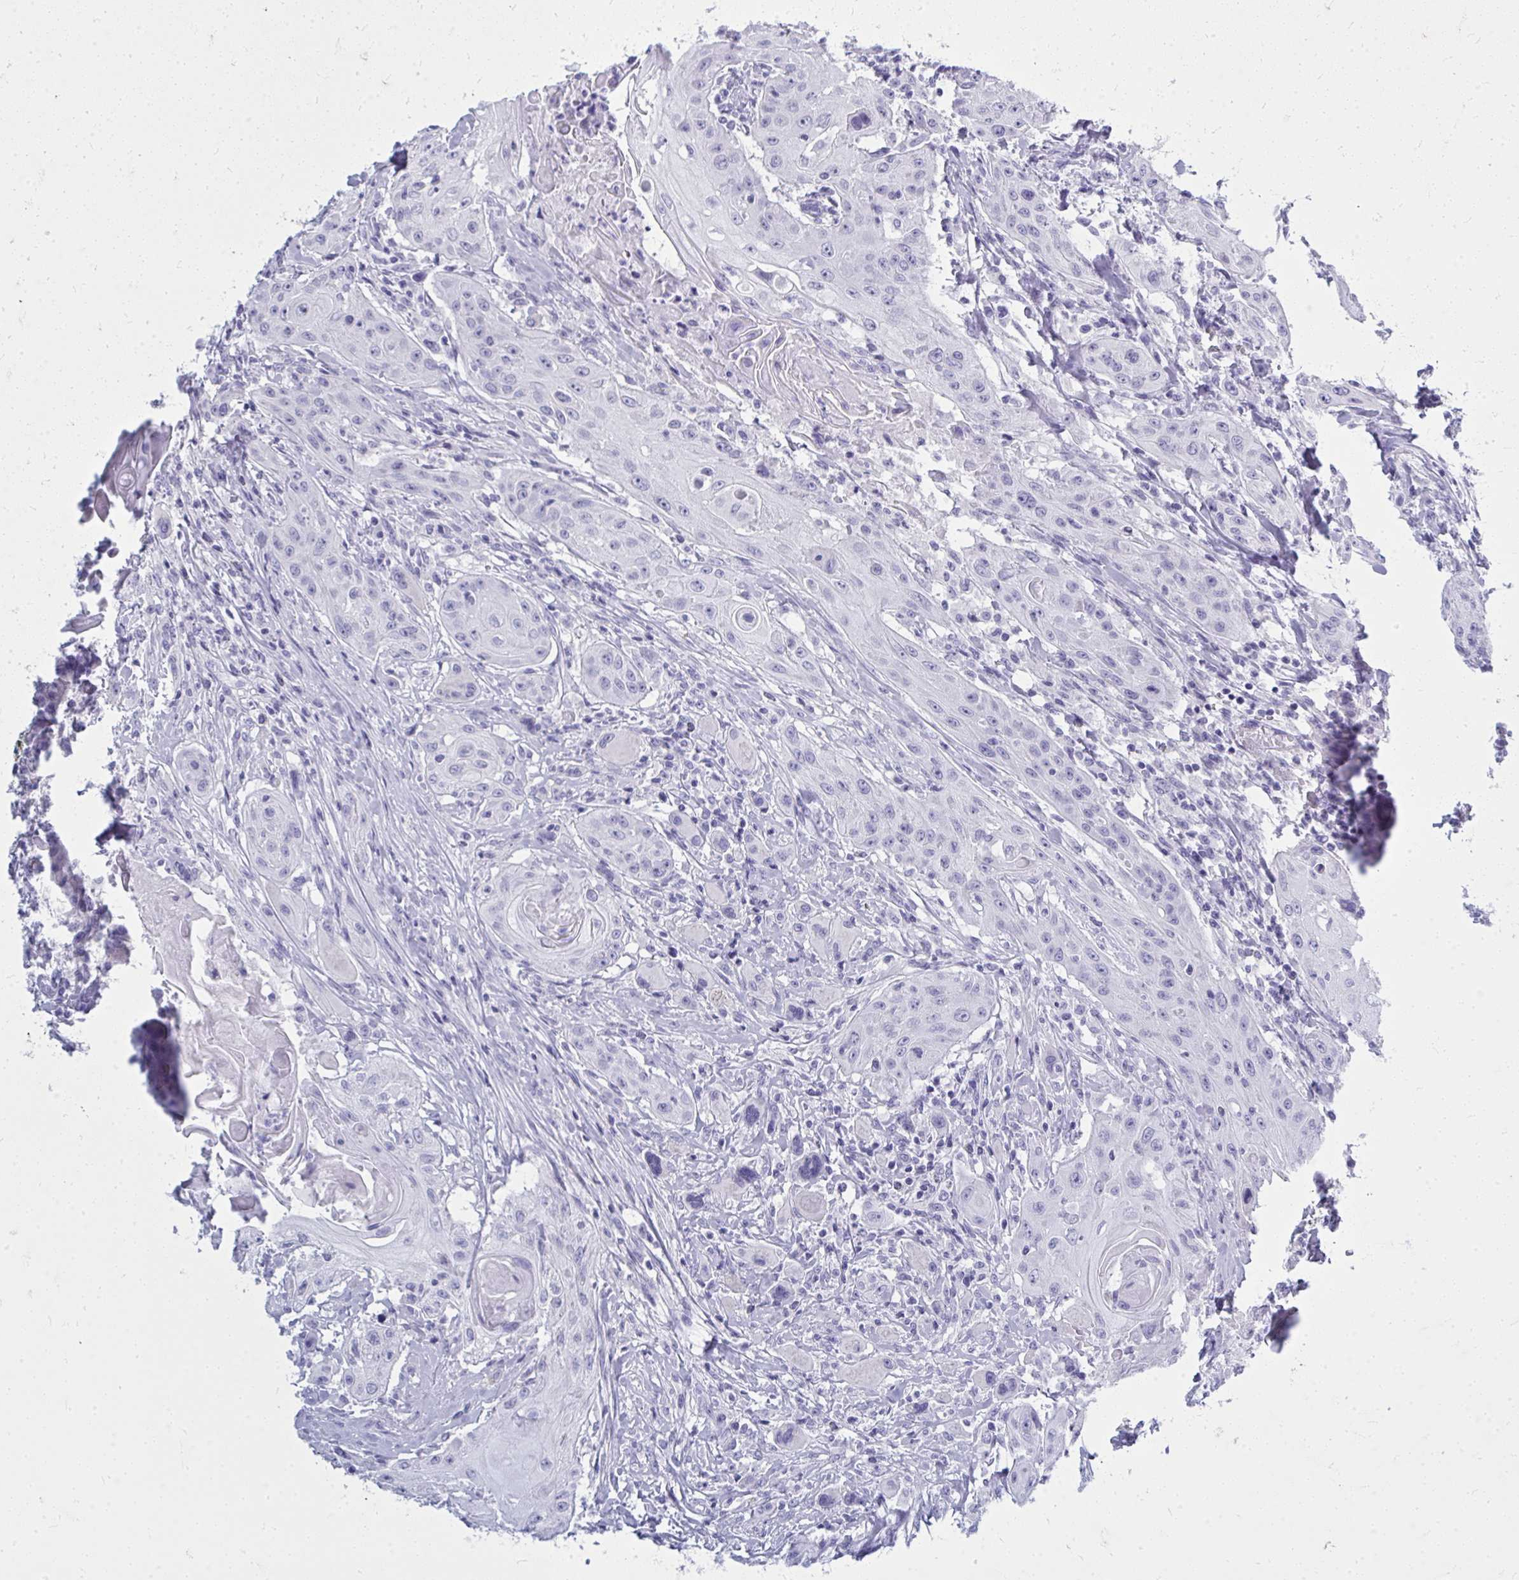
{"staining": {"intensity": "negative", "quantity": "none", "location": "none"}, "tissue": "head and neck cancer", "cell_type": "Tumor cells", "image_type": "cancer", "snomed": [{"axis": "morphology", "description": "Squamous cell carcinoma, NOS"}, {"axis": "topography", "description": "Oral tissue"}, {"axis": "topography", "description": "Head-Neck"}, {"axis": "topography", "description": "Neck, NOS"}], "caption": "A micrograph of head and neck cancer stained for a protein shows no brown staining in tumor cells.", "gene": "QDPR", "patient": {"sex": "female", "age": 55}}